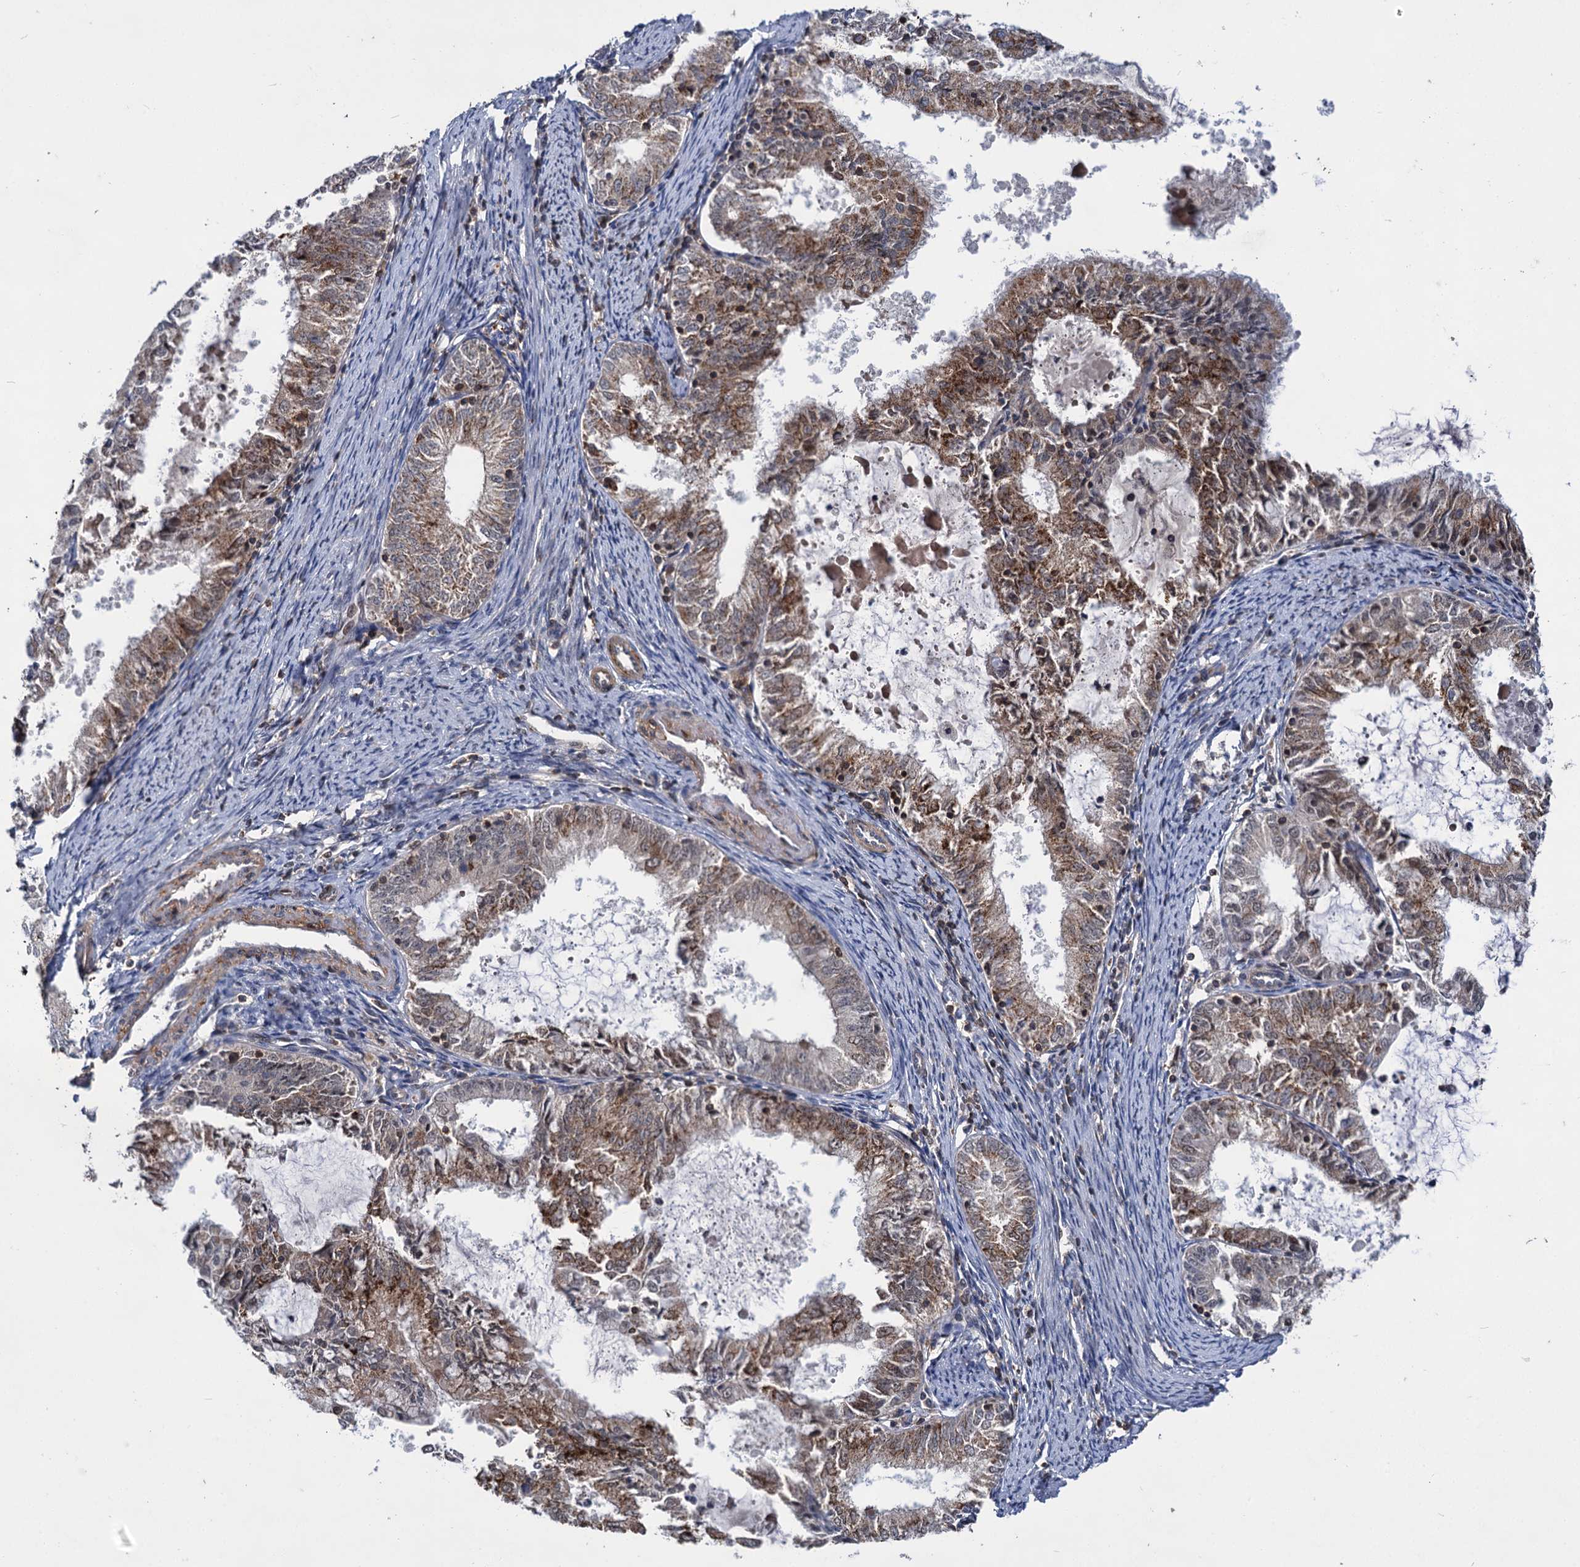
{"staining": {"intensity": "moderate", "quantity": ">75%", "location": "cytoplasmic/membranous"}, "tissue": "endometrial cancer", "cell_type": "Tumor cells", "image_type": "cancer", "snomed": [{"axis": "morphology", "description": "Adenocarcinoma, NOS"}, {"axis": "topography", "description": "Endometrium"}], "caption": "A high-resolution histopathology image shows immunohistochemistry (IHC) staining of endometrial cancer, which reveals moderate cytoplasmic/membranous positivity in about >75% of tumor cells. (Brightfield microscopy of DAB IHC at high magnification).", "gene": "ABLIM1", "patient": {"sex": "female", "age": 57}}